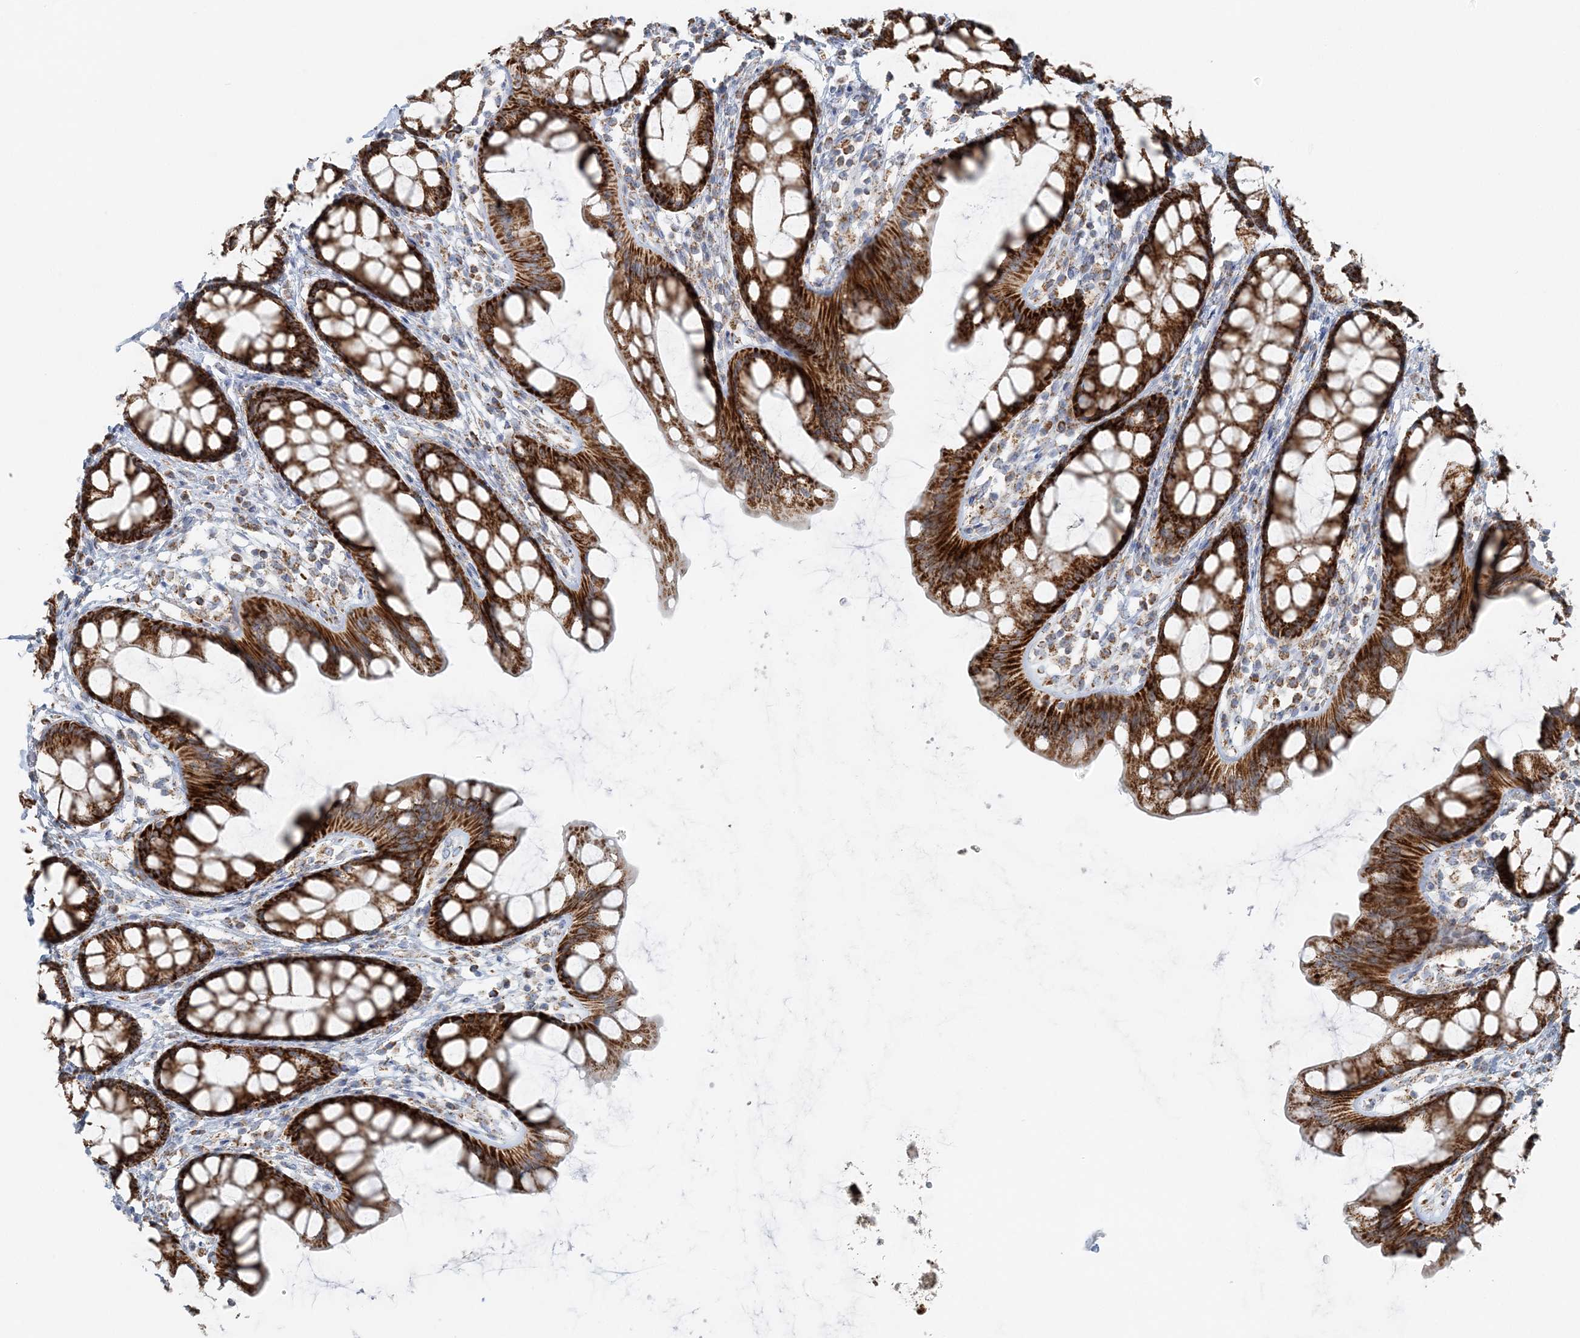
{"staining": {"intensity": "strong", "quantity": ">75%", "location": "cytoplasmic/membranous"}, "tissue": "rectum", "cell_type": "Glandular cells", "image_type": "normal", "snomed": [{"axis": "morphology", "description": "Normal tissue, NOS"}, {"axis": "topography", "description": "Rectum"}], "caption": "Protein expression analysis of normal rectum exhibits strong cytoplasmic/membranous expression in approximately >75% of glandular cells.", "gene": "PCCB", "patient": {"sex": "female", "age": 65}}